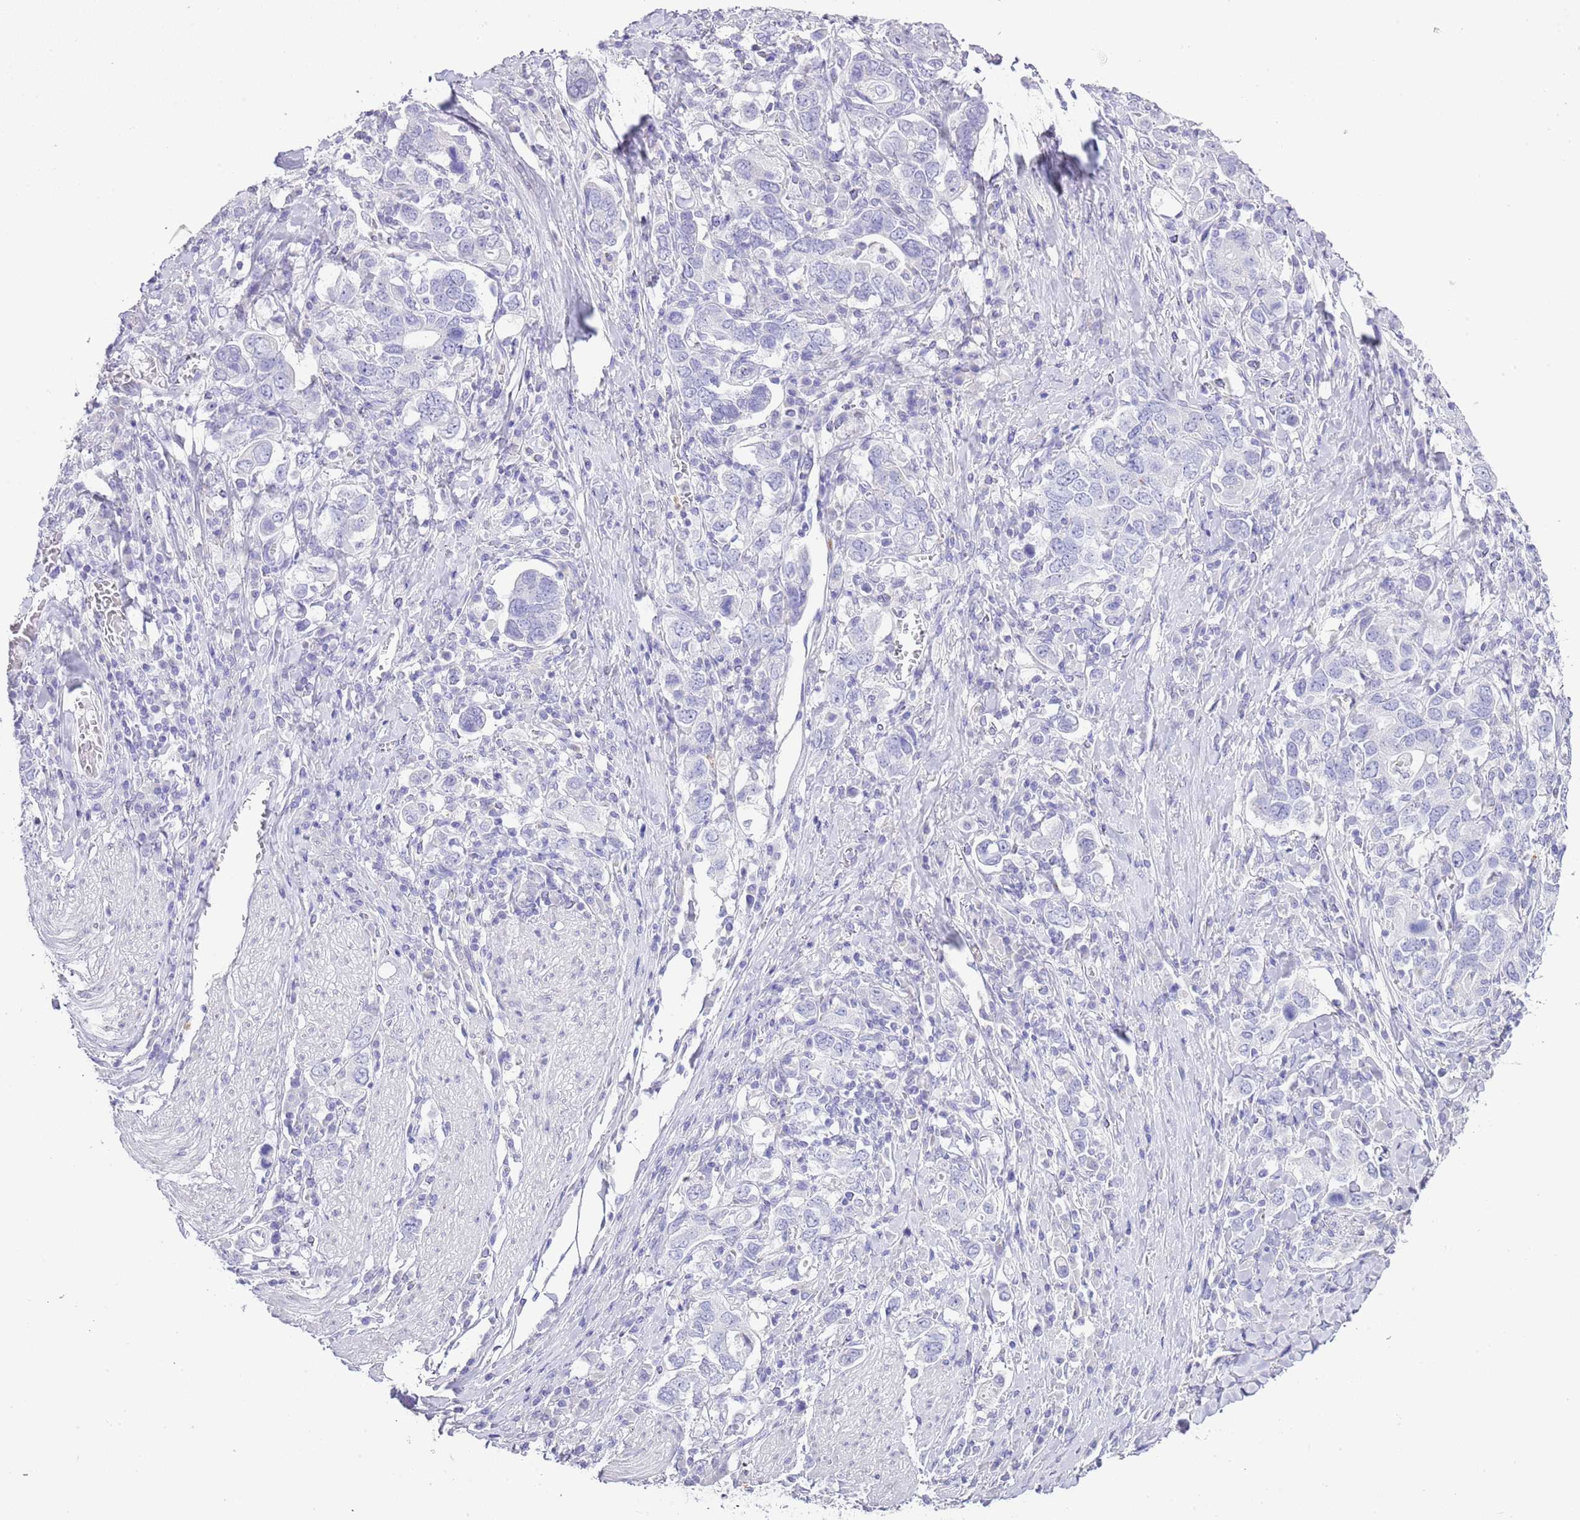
{"staining": {"intensity": "negative", "quantity": "none", "location": "none"}, "tissue": "stomach cancer", "cell_type": "Tumor cells", "image_type": "cancer", "snomed": [{"axis": "morphology", "description": "Adenocarcinoma, NOS"}, {"axis": "topography", "description": "Stomach, upper"}, {"axis": "topography", "description": "Stomach"}], "caption": "A photomicrograph of human stomach cancer is negative for staining in tumor cells.", "gene": "OR2Z1", "patient": {"sex": "male", "age": 62}}